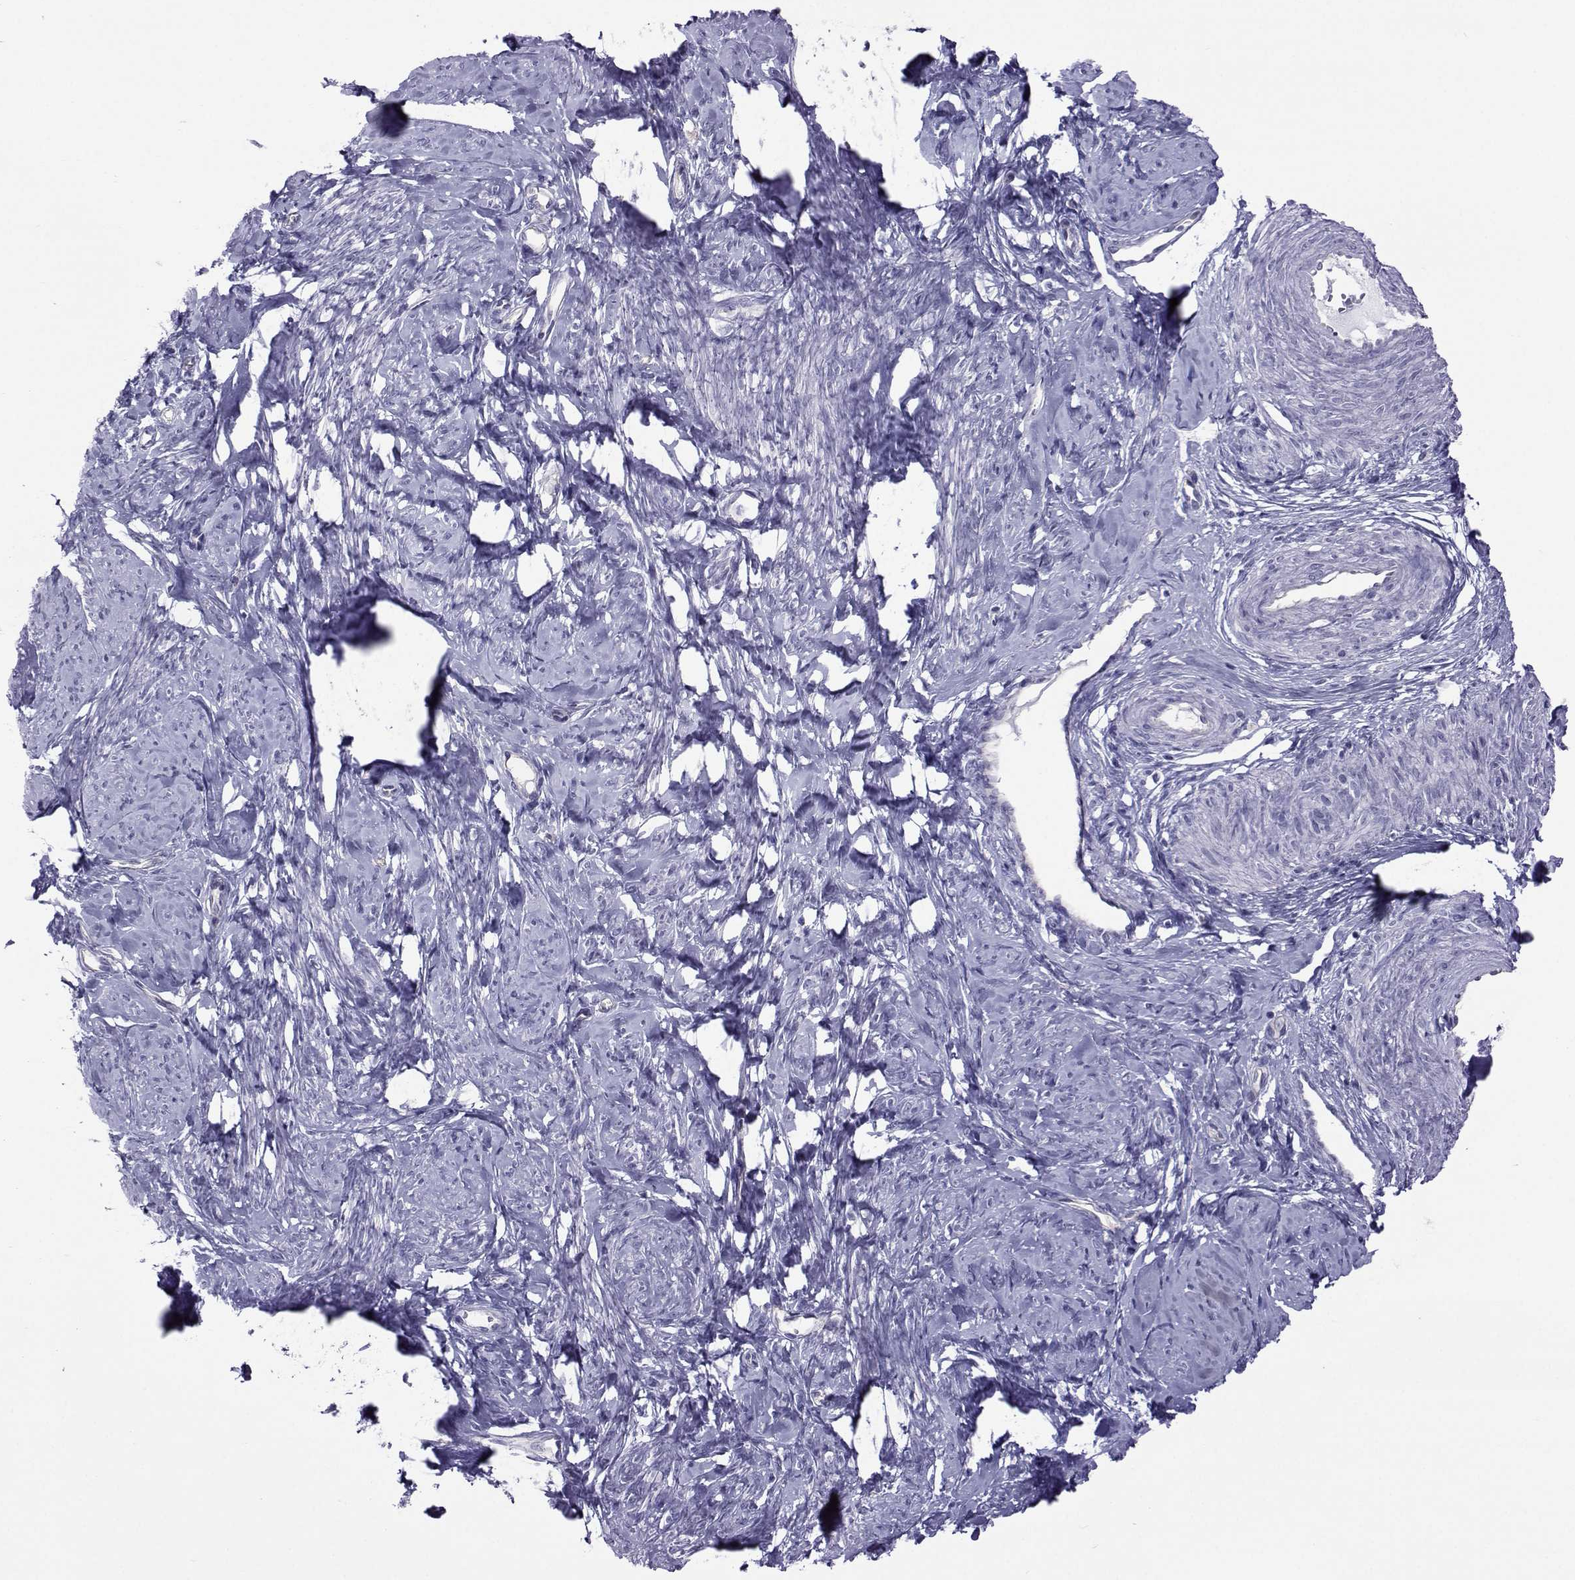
{"staining": {"intensity": "negative", "quantity": "none", "location": "none"}, "tissue": "smooth muscle", "cell_type": "Smooth muscle cells", "image_type": "normal", "snomed": [{"axis": "morphology", "description": "Normal tissue, NOS"}, {"axis": "topography", "description": "Smooth muscle"}], "caption": "There is no significant staining in smooth muscle cells of smooth muscle. (Immunohistochemistry, brightfield microscopy, high magnification).", "gene": "COL22A1", "patient": {"sex": "female", "age": 48}}